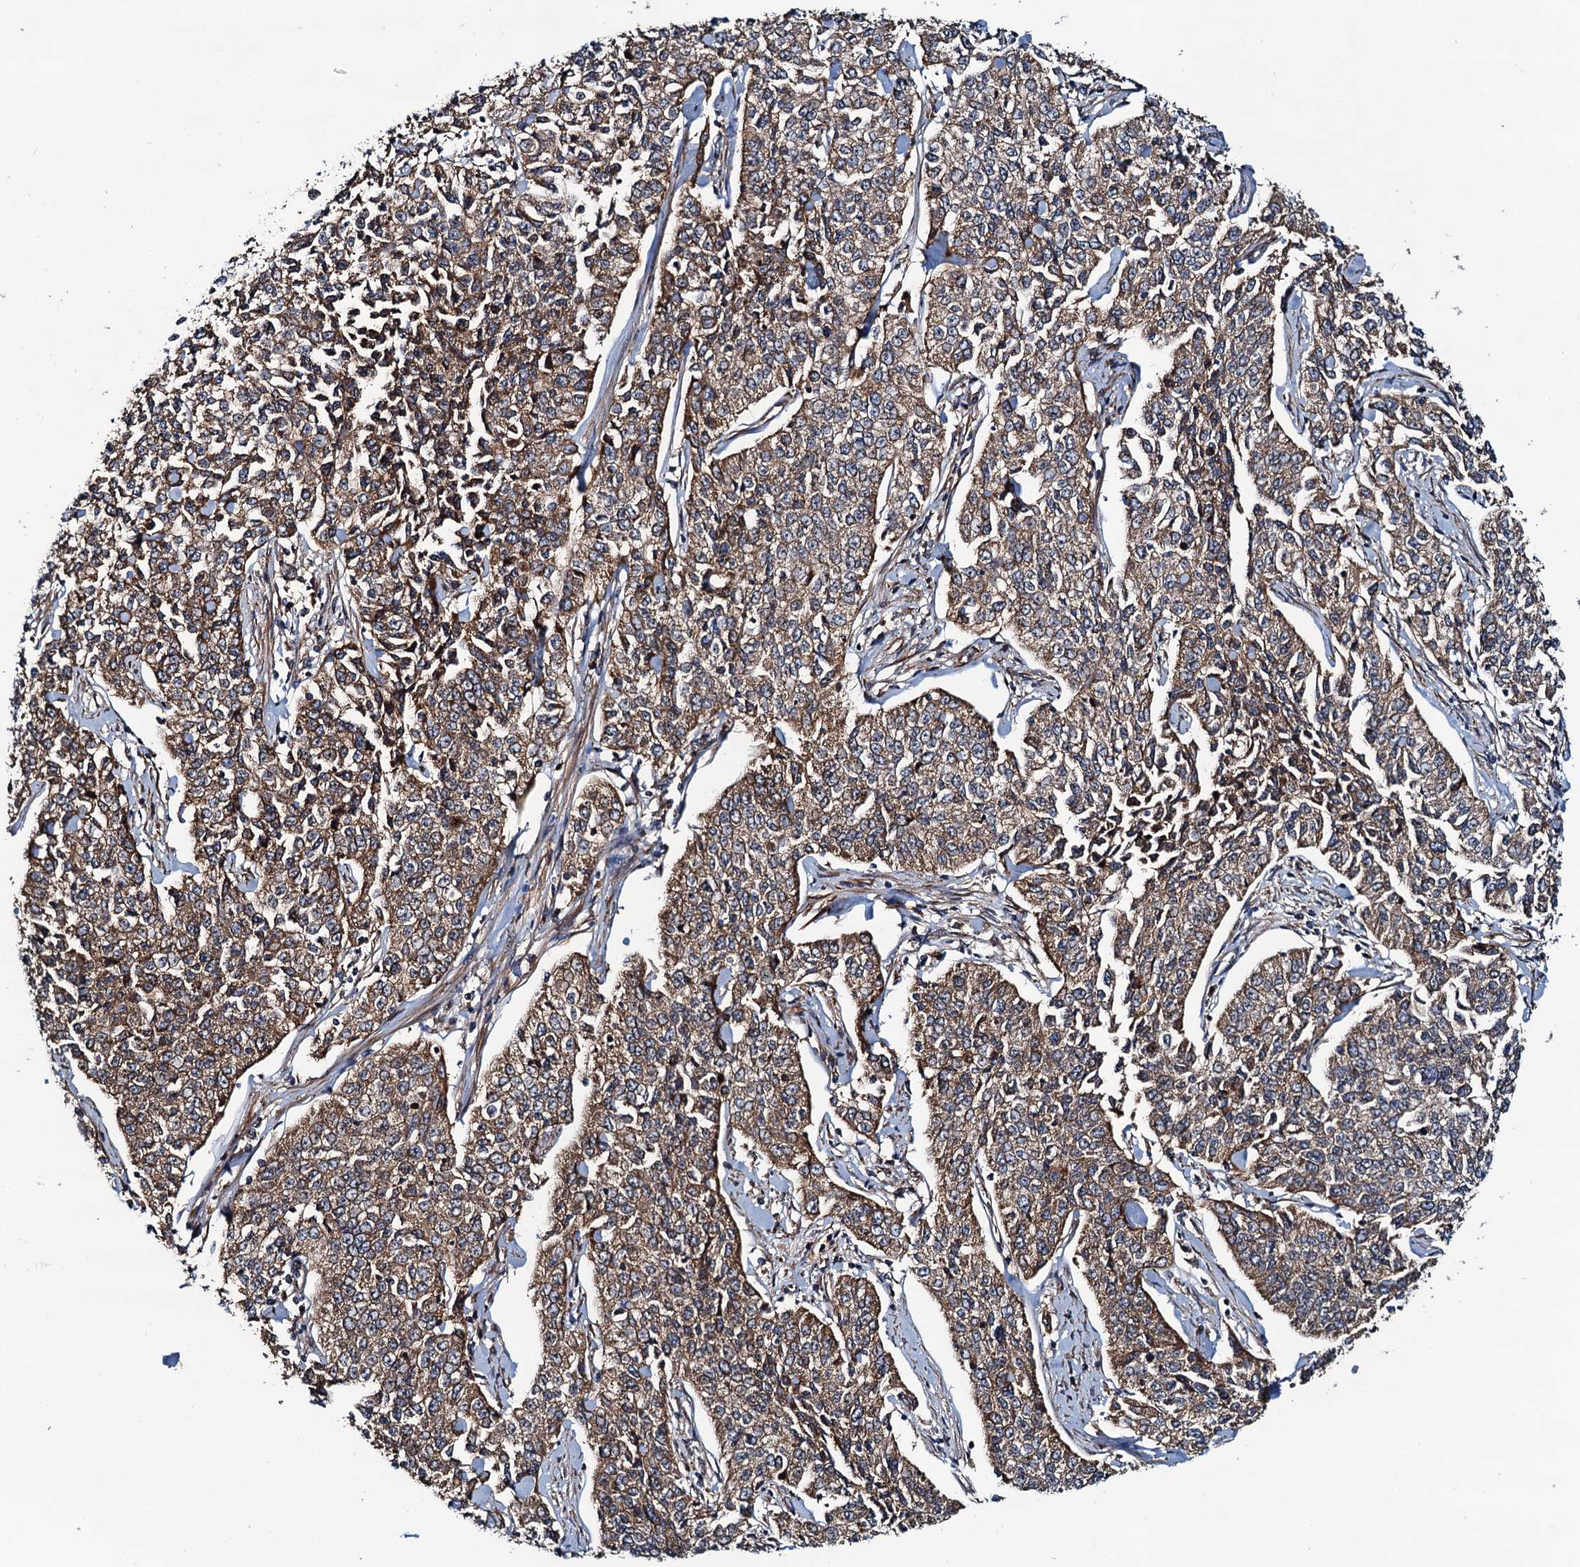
{"staining": {"intensity": "moderate", "quantity": ">75%", "location": "cytoplasmic/membranous"}, "tissue": "cervical cancer", "cell_type": "Tumor cells", "image_type": "cancer", "snomed": [{"axis": "morphology", "description": "Squamous cell carcinoma, NOS"}, {"axis": "topography", "description": "Cervix"}], "caption": "The micrograph displays a brown stain indicating the presence of a protein in the cytoplasmic/membranous of tumor cells in cervical cancer. Nuclei are stained in blue.", "gene": "NEK1", "patient": {"sex": "female", "age": 35}}